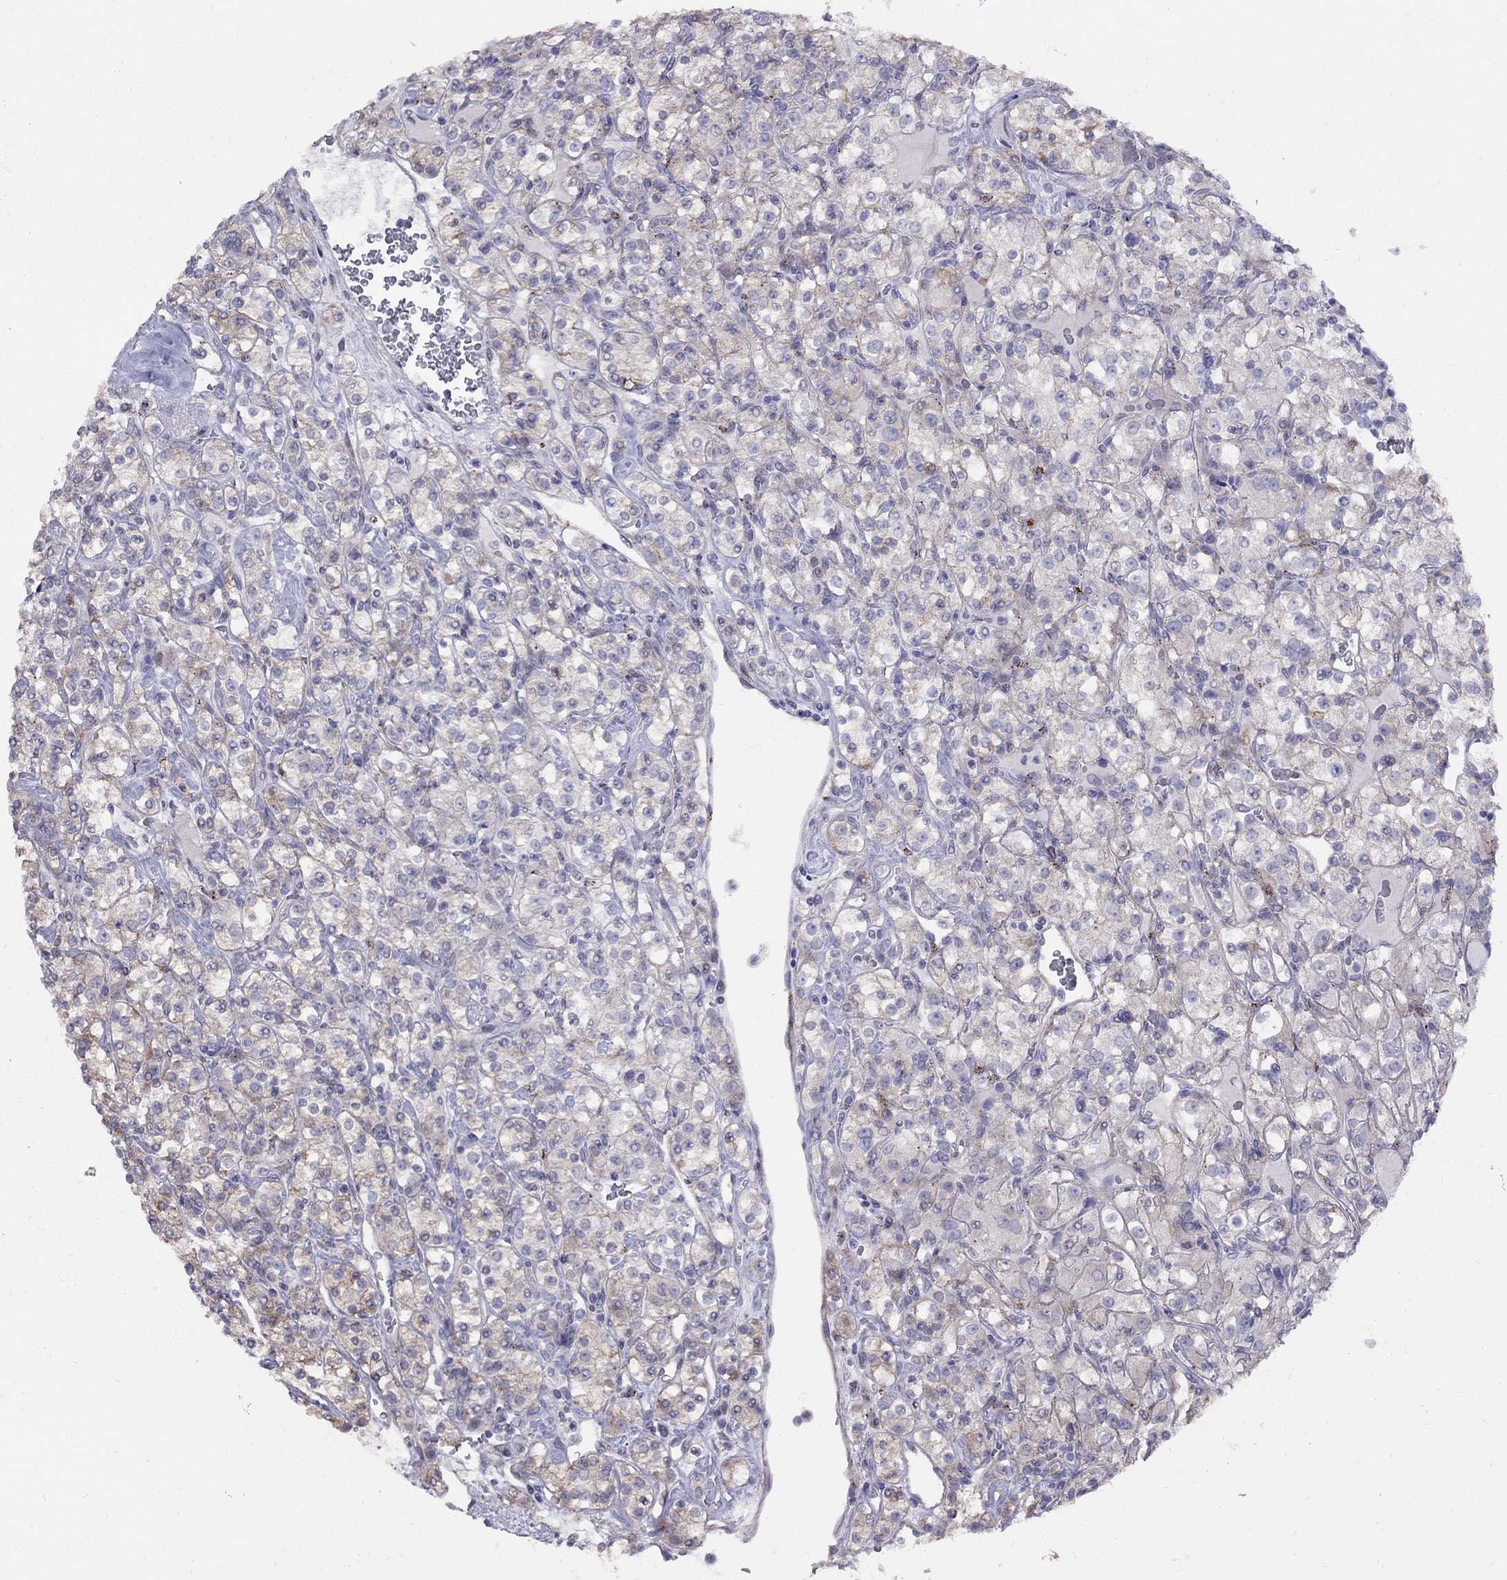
{"staining": {"intensity": "weak", "quantity": "25%-75%", "location": "cytoplasmic/membranous"}, "tissue": "renal cancer", "cell_type": "Tumor cells", "image_type": "cancer", "snomed": [{"axis": "morphology", "description": "Adenocarcinoma, NOS"}, {"axis": "topography", "description": "Kidney"}], "caption": "A photomicrograph of renal cancer (adenocarcinoma) stained for a protein exhibits weak cytoplasmic/membranous brown staining in tumor cells.", "gene": "MAGEB4", "patient": {"sex": "male", "age": 77}}